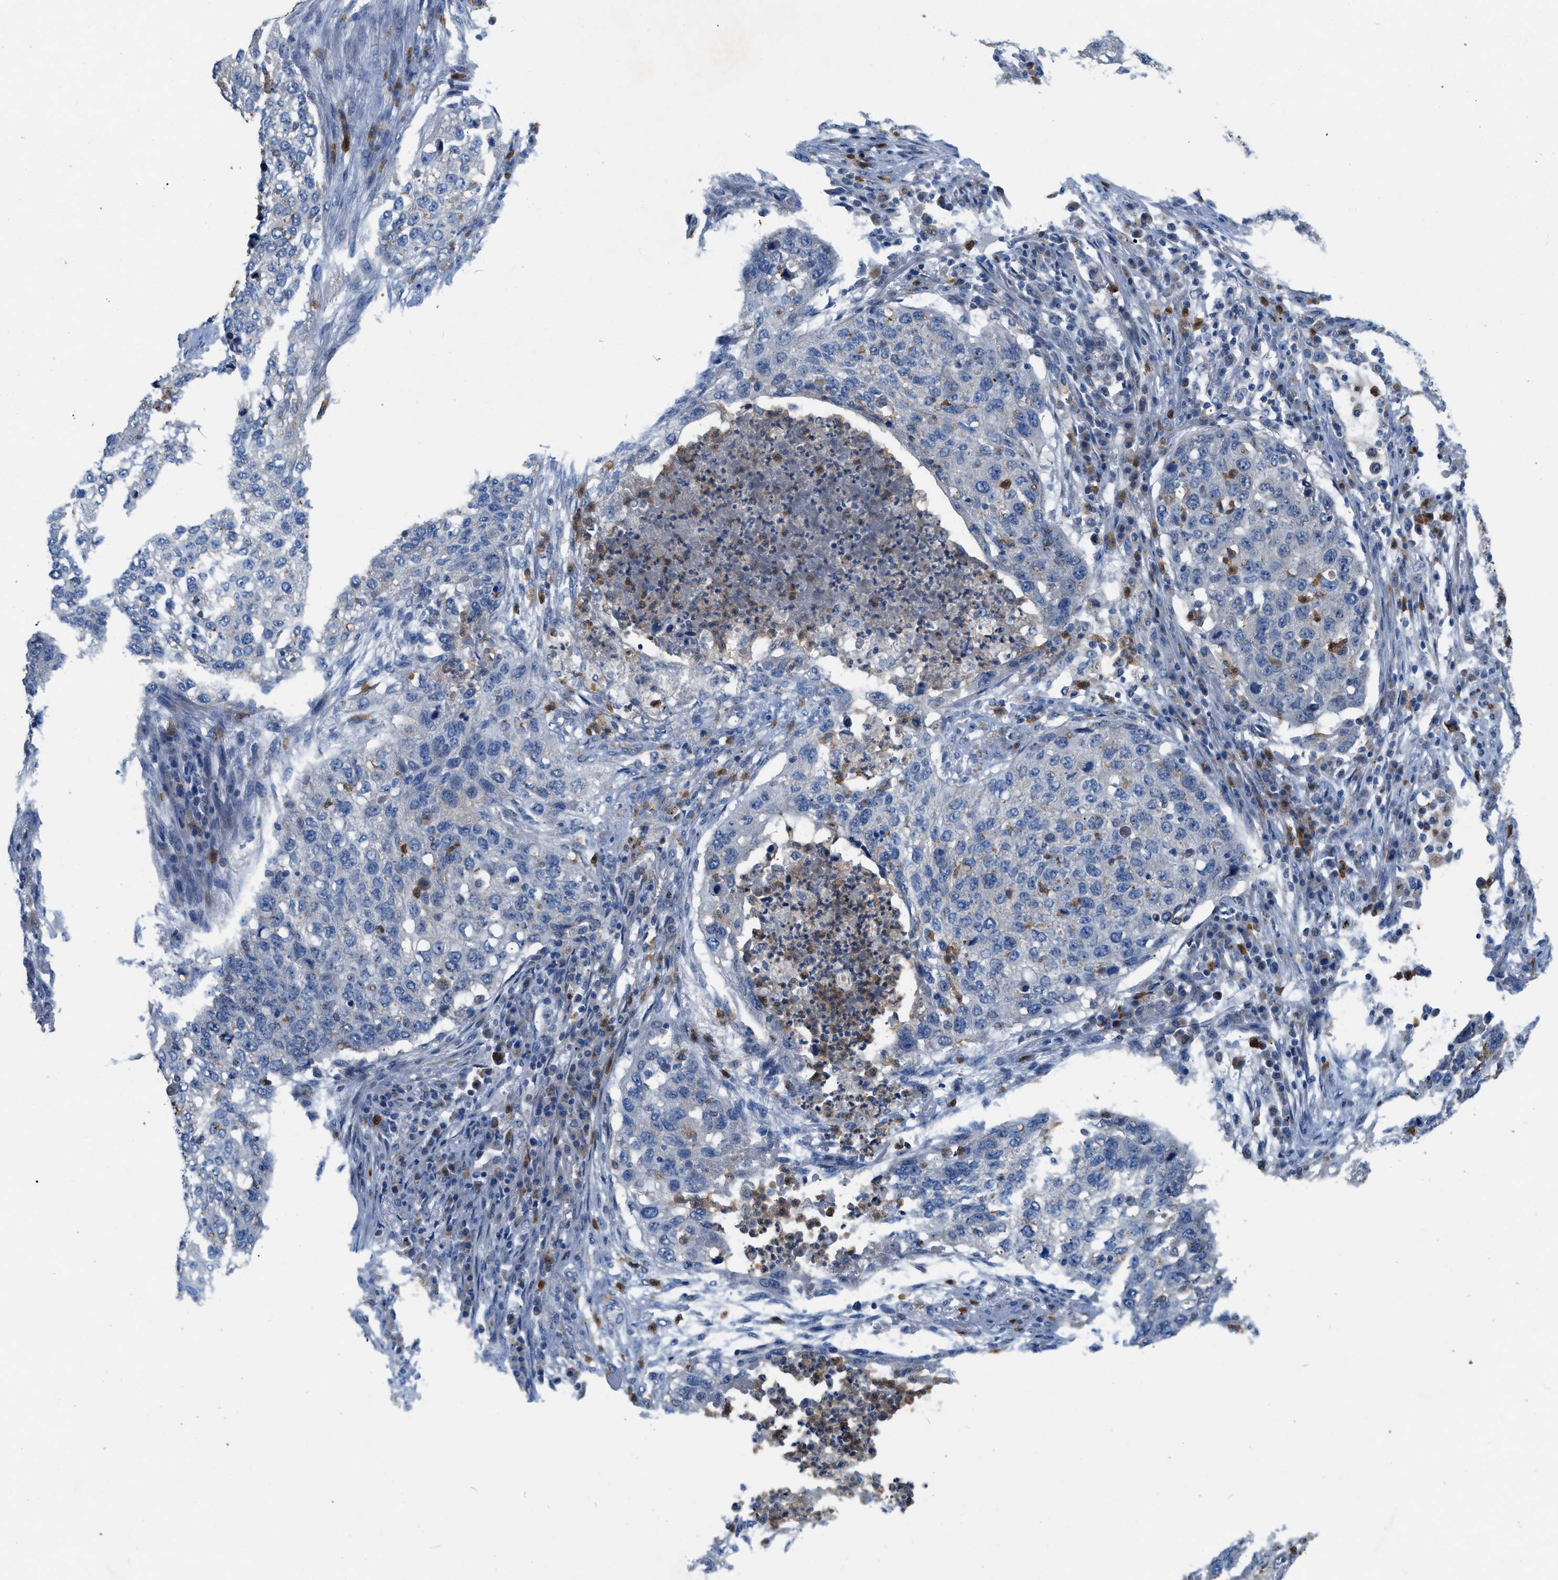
{"staining": {"intensity": "negative", "quantity": "none", "location": "none"}, "tissue": "lung cancer", "cell_type": "Tumor cells", "image_type": "cancer", "snomed": [{"axis": "morphology", "description": "Squamous cell carcinoma, NOS"}, {"axis": "topography", "description": "Lung"}], "caption": "DAB immunohistochemical staining of lung cancer (squamous cell carcinoma) exhibits no significant expression in tumor cells.", "gene": "PLPPR5", "patient": {"sex": "female", "age": 63}}